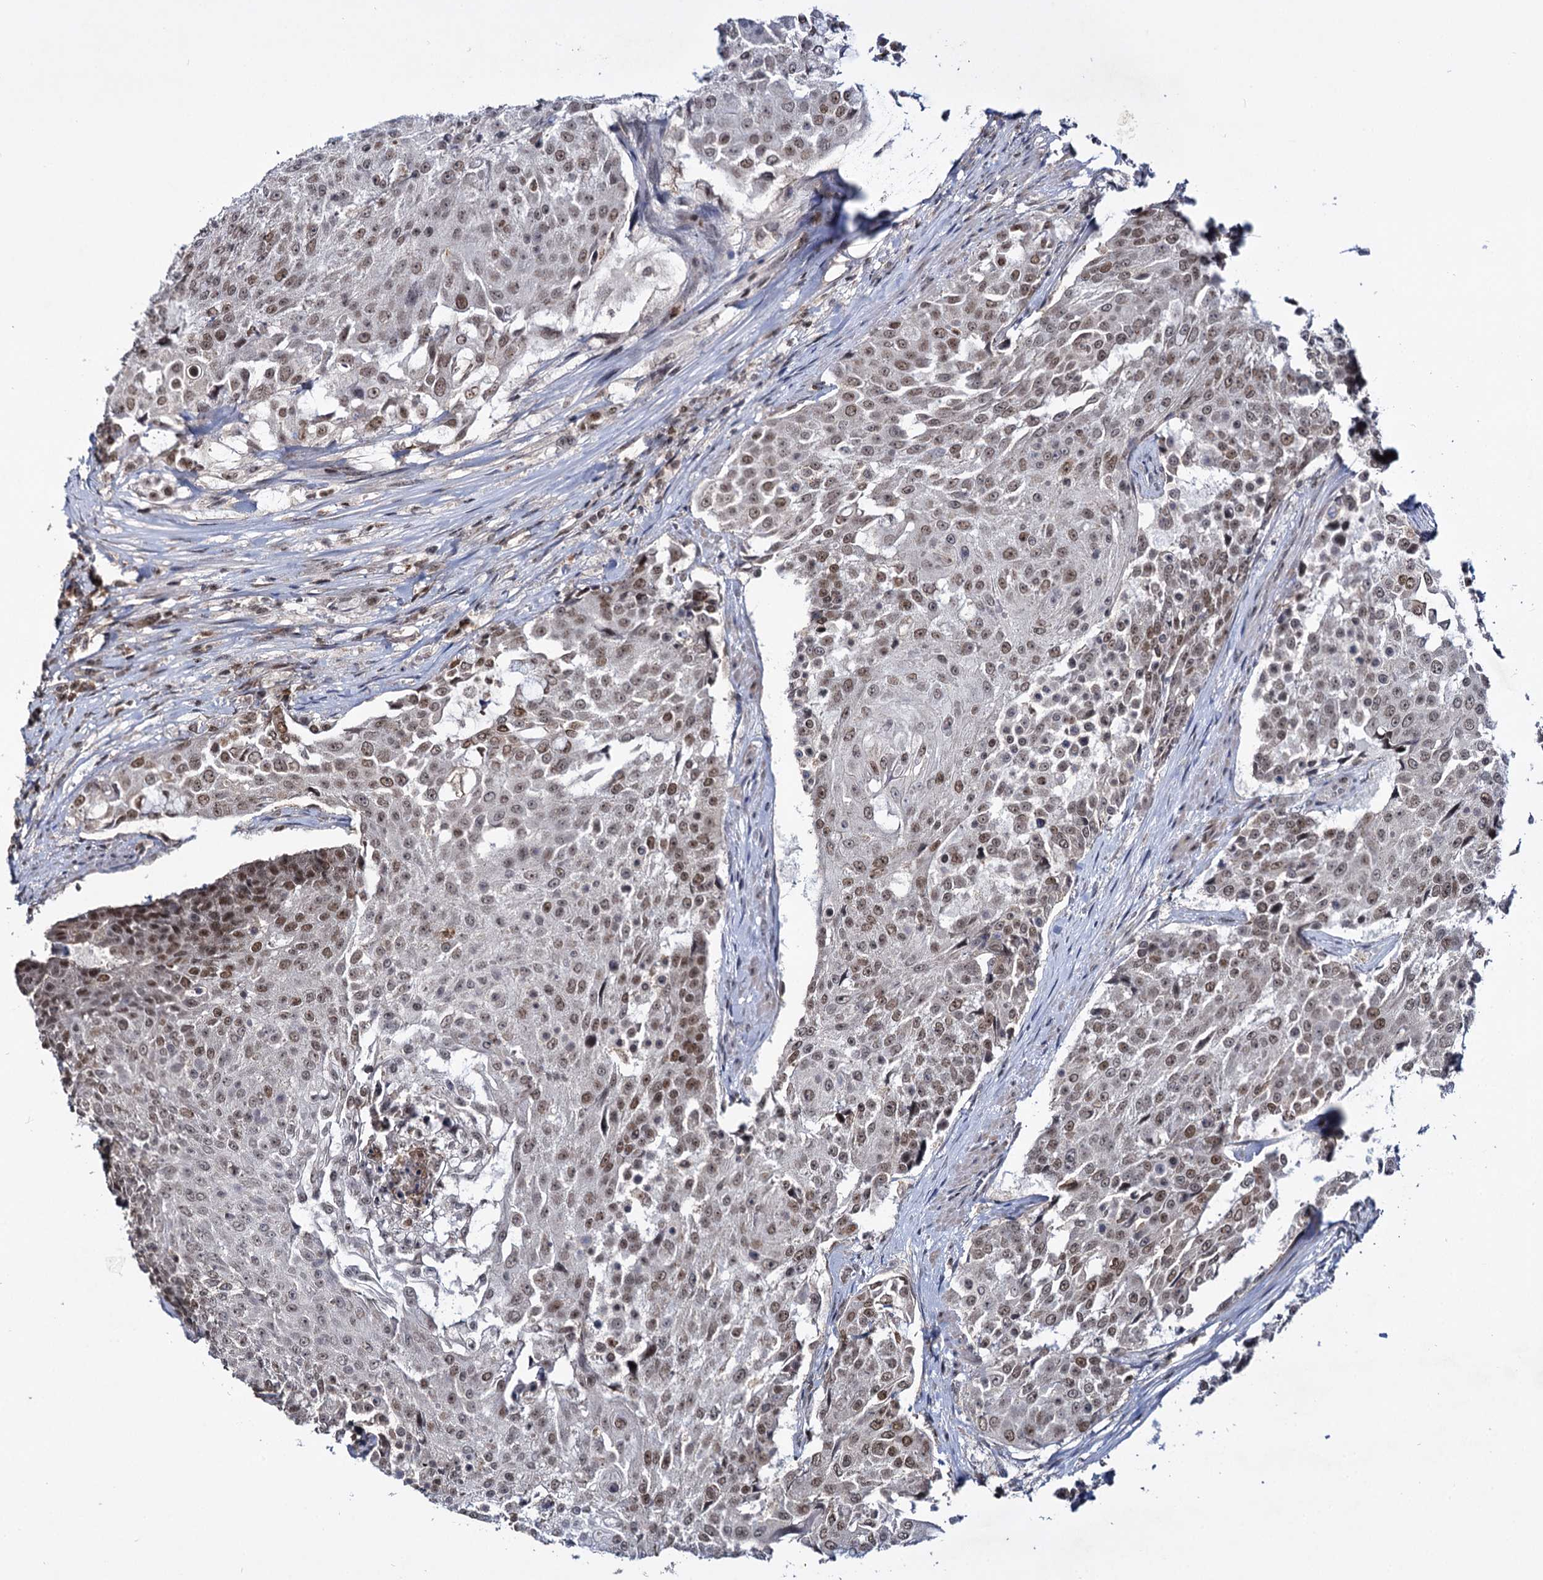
{"staining": {"intensity": "moderate", "quantity": ">75%", "location": "nuclear"}, "tissue": "urothelial cancer", "cell_type": "Tumor cells", "image_type": "cancer", "snomed": [{"axis": "morphology", "description": "Urothelial carcinoma, High grade"}, {"axis": "topography", "description": "Urinary bladder"}], "caption": "Immunohistochemistry image of human urothelial cancer stained for a protein (brown), which shows medium levels of moderate nuclear staining in about >75% of tumor cells.", "gene": "SMCHD1", "patient": {"sex": "female", "age": 63}}